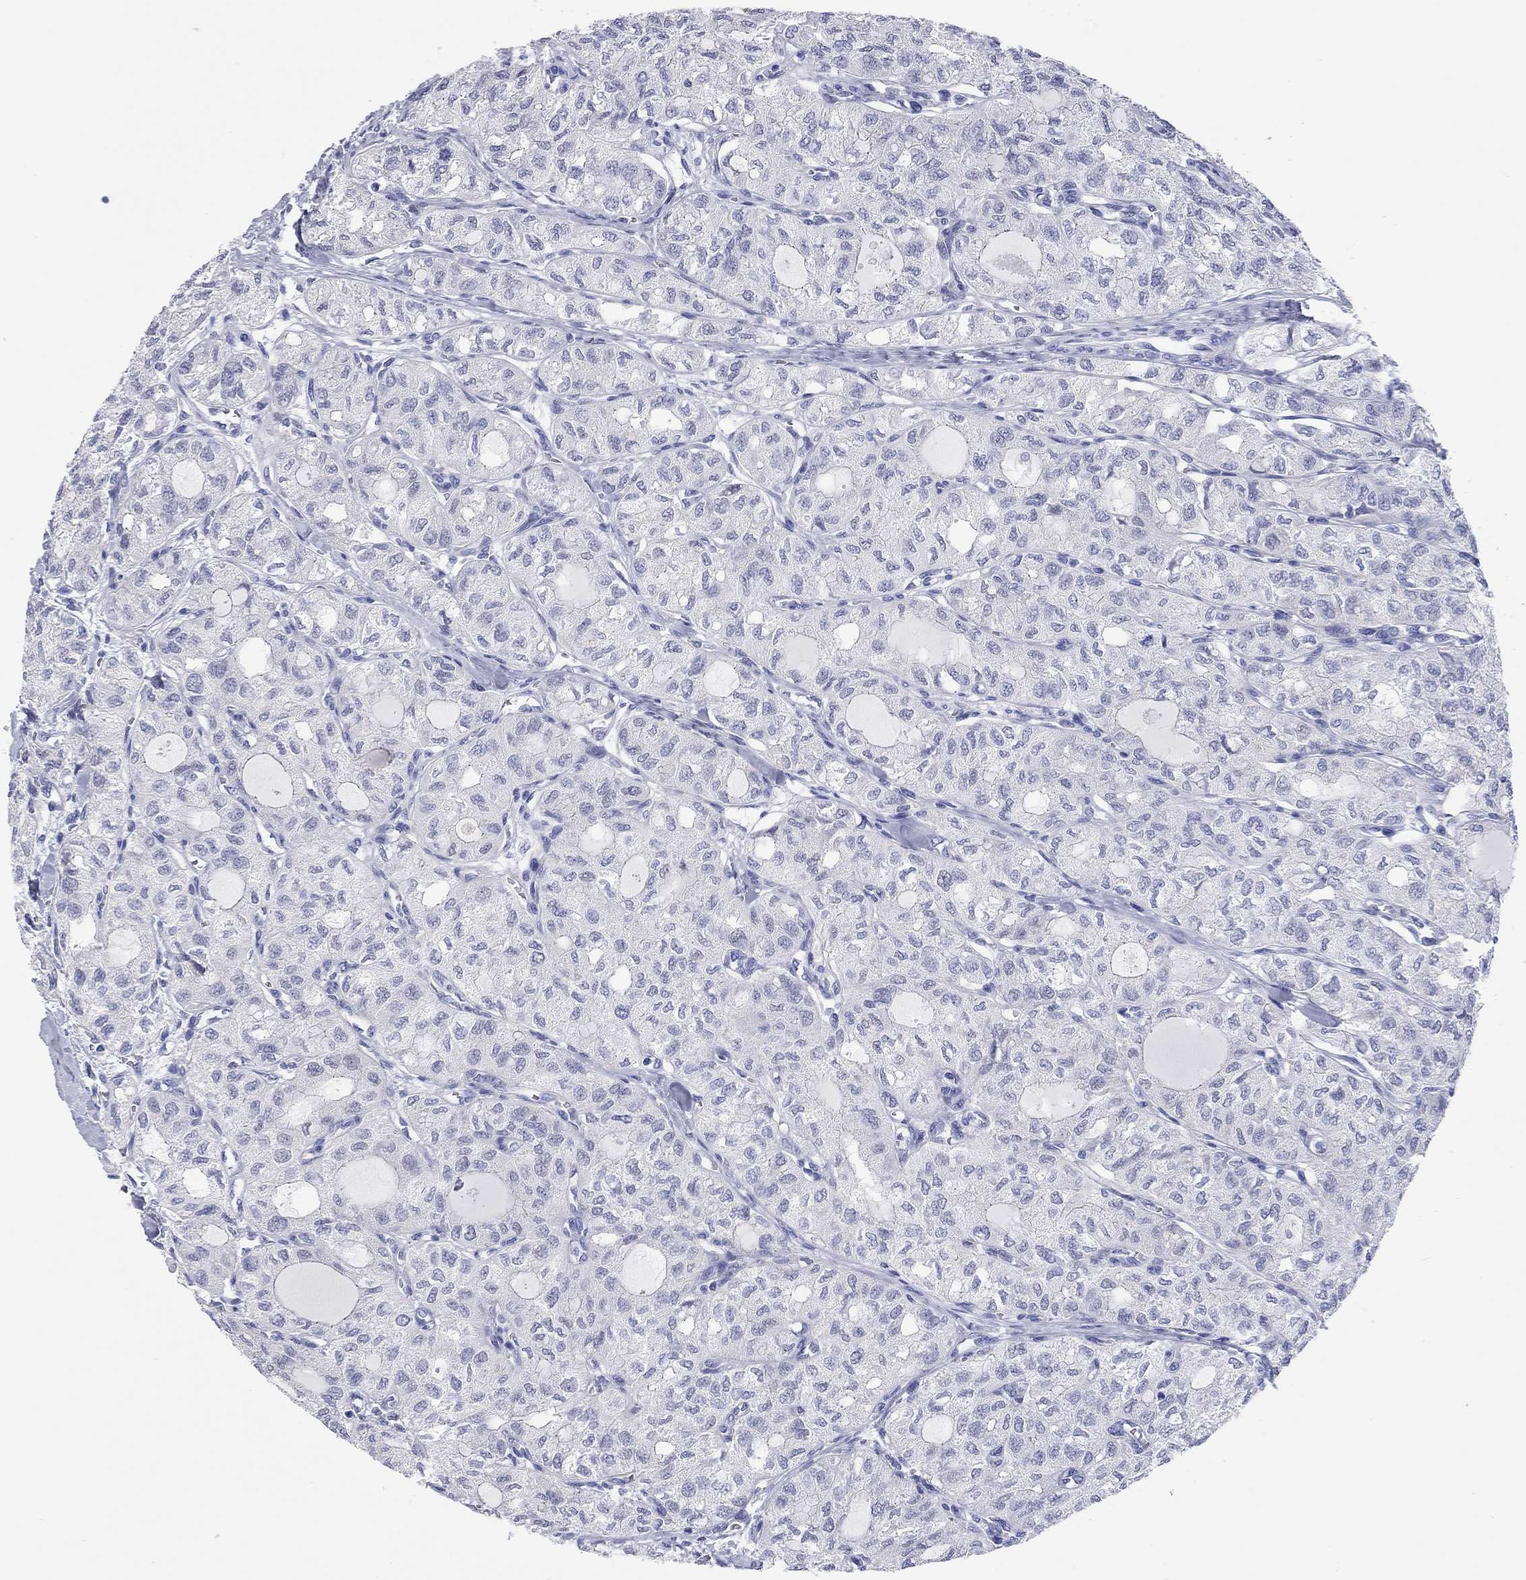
{"staining": {"intensity": "negative", "quantity": "none", "location": "none"}, "tissue": "thyroid cancer", "cell_type": "Tumor cells", "image_type": "cancer", "snomed": [{"axis": "morphology", "description": "Follicular adenoma carcinoma, NOS"}, {"axis": "topography", "description": "Thyroid gland"}], "caption": "Thyroid cancer was stained to show a protein in brown. There is no significant staining in tumor cells.", "gene": "TMEM221", "patient": {"sex": "male", "age": 75}}